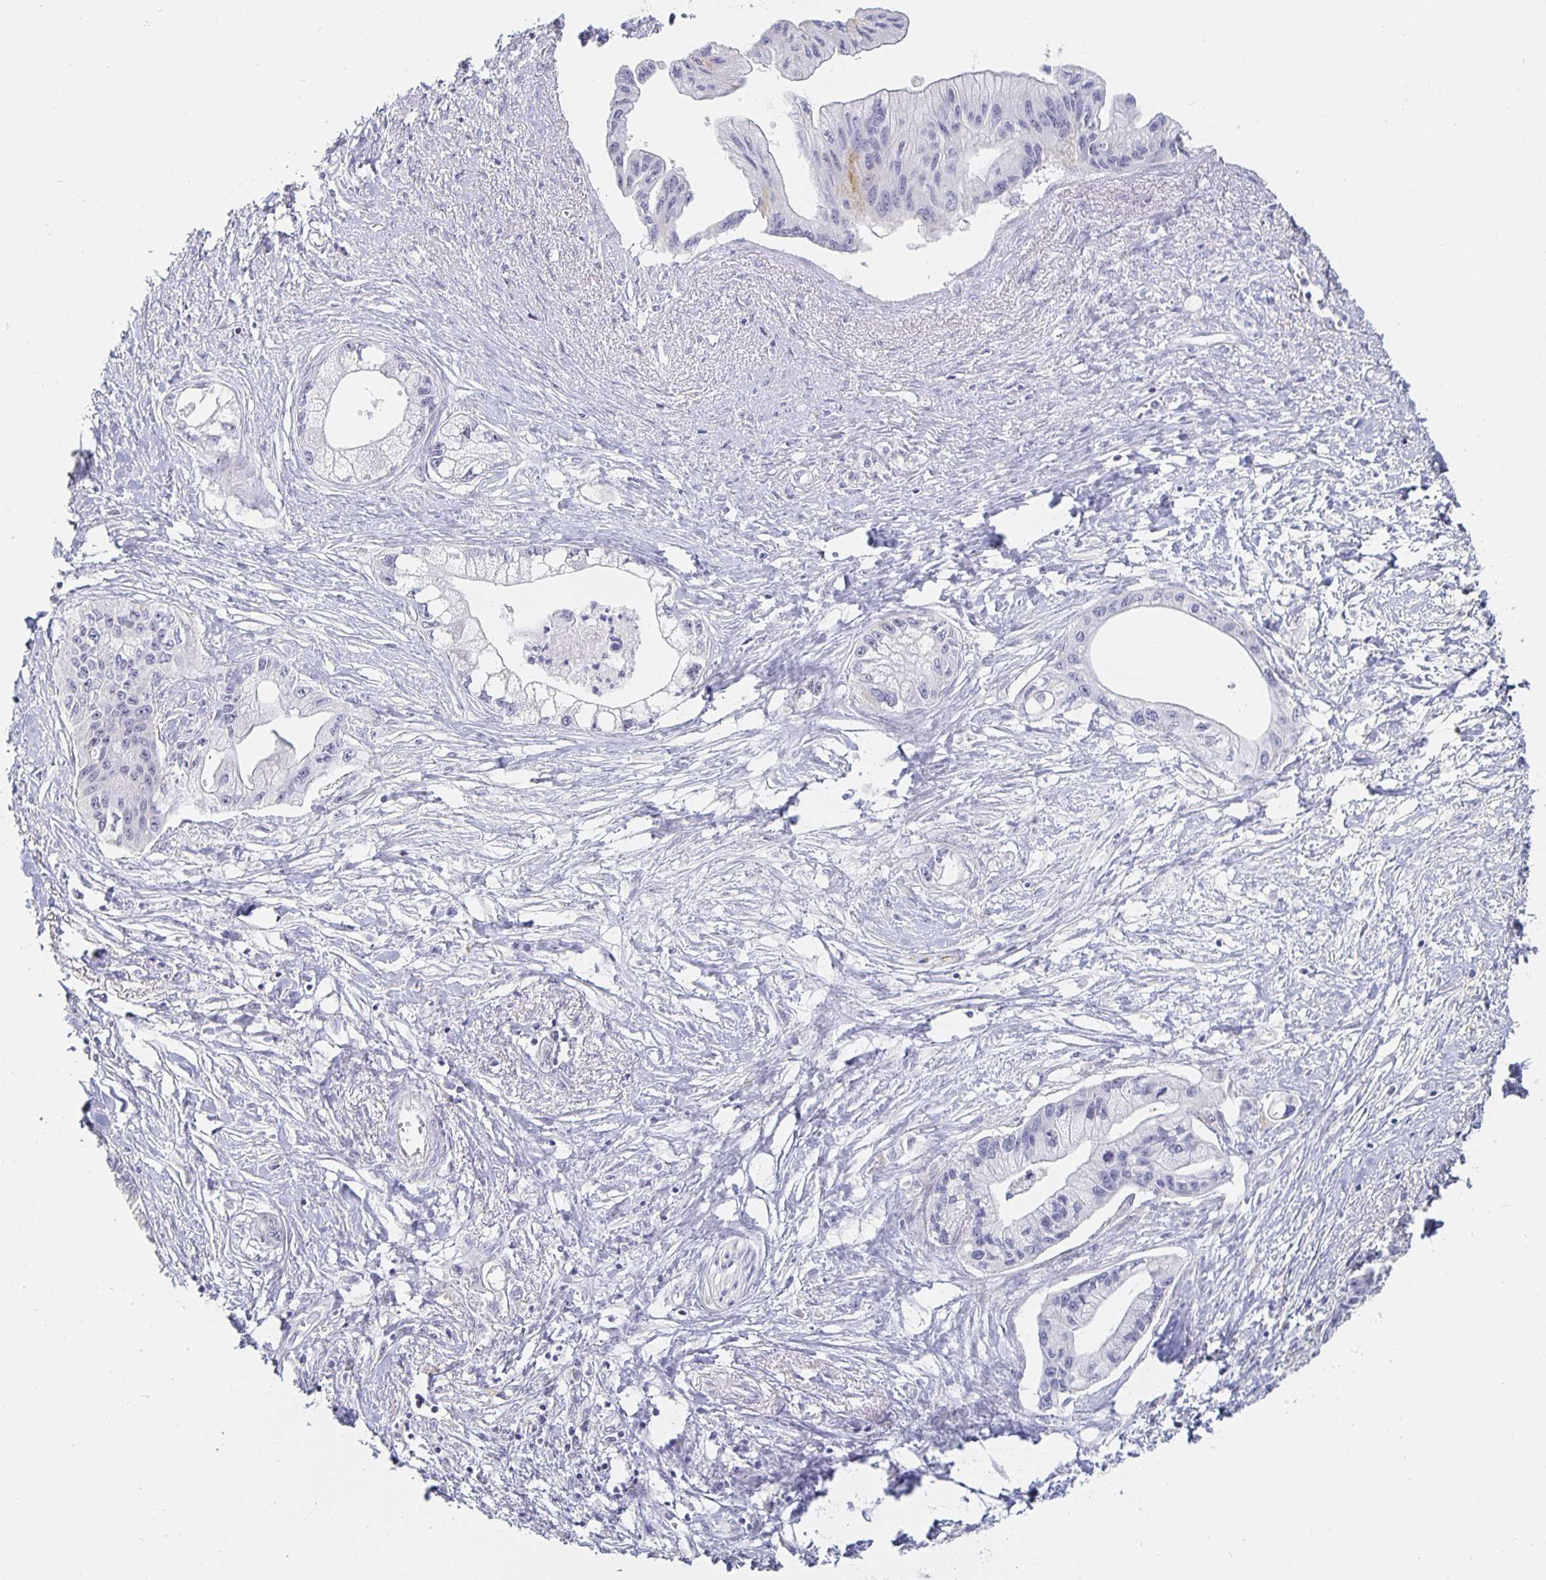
{"staining": {"intensity": "negative", "quantity": "none", "location": "none"}, "tissue": "pancreatic cancer", "cell_type": "Tumor cells", "image_type": "cancer", "snomed": [{"axis": "morphology", "description": "Adenocarcinoma, NOS"}, {"axis": "topography", "description": "Pancreas"}], "caption": "Tumor cells are negative for protein expression in human pancreatic cancer.", "gene": "S100G", "patient": {"sex": "male", "age": 61}}